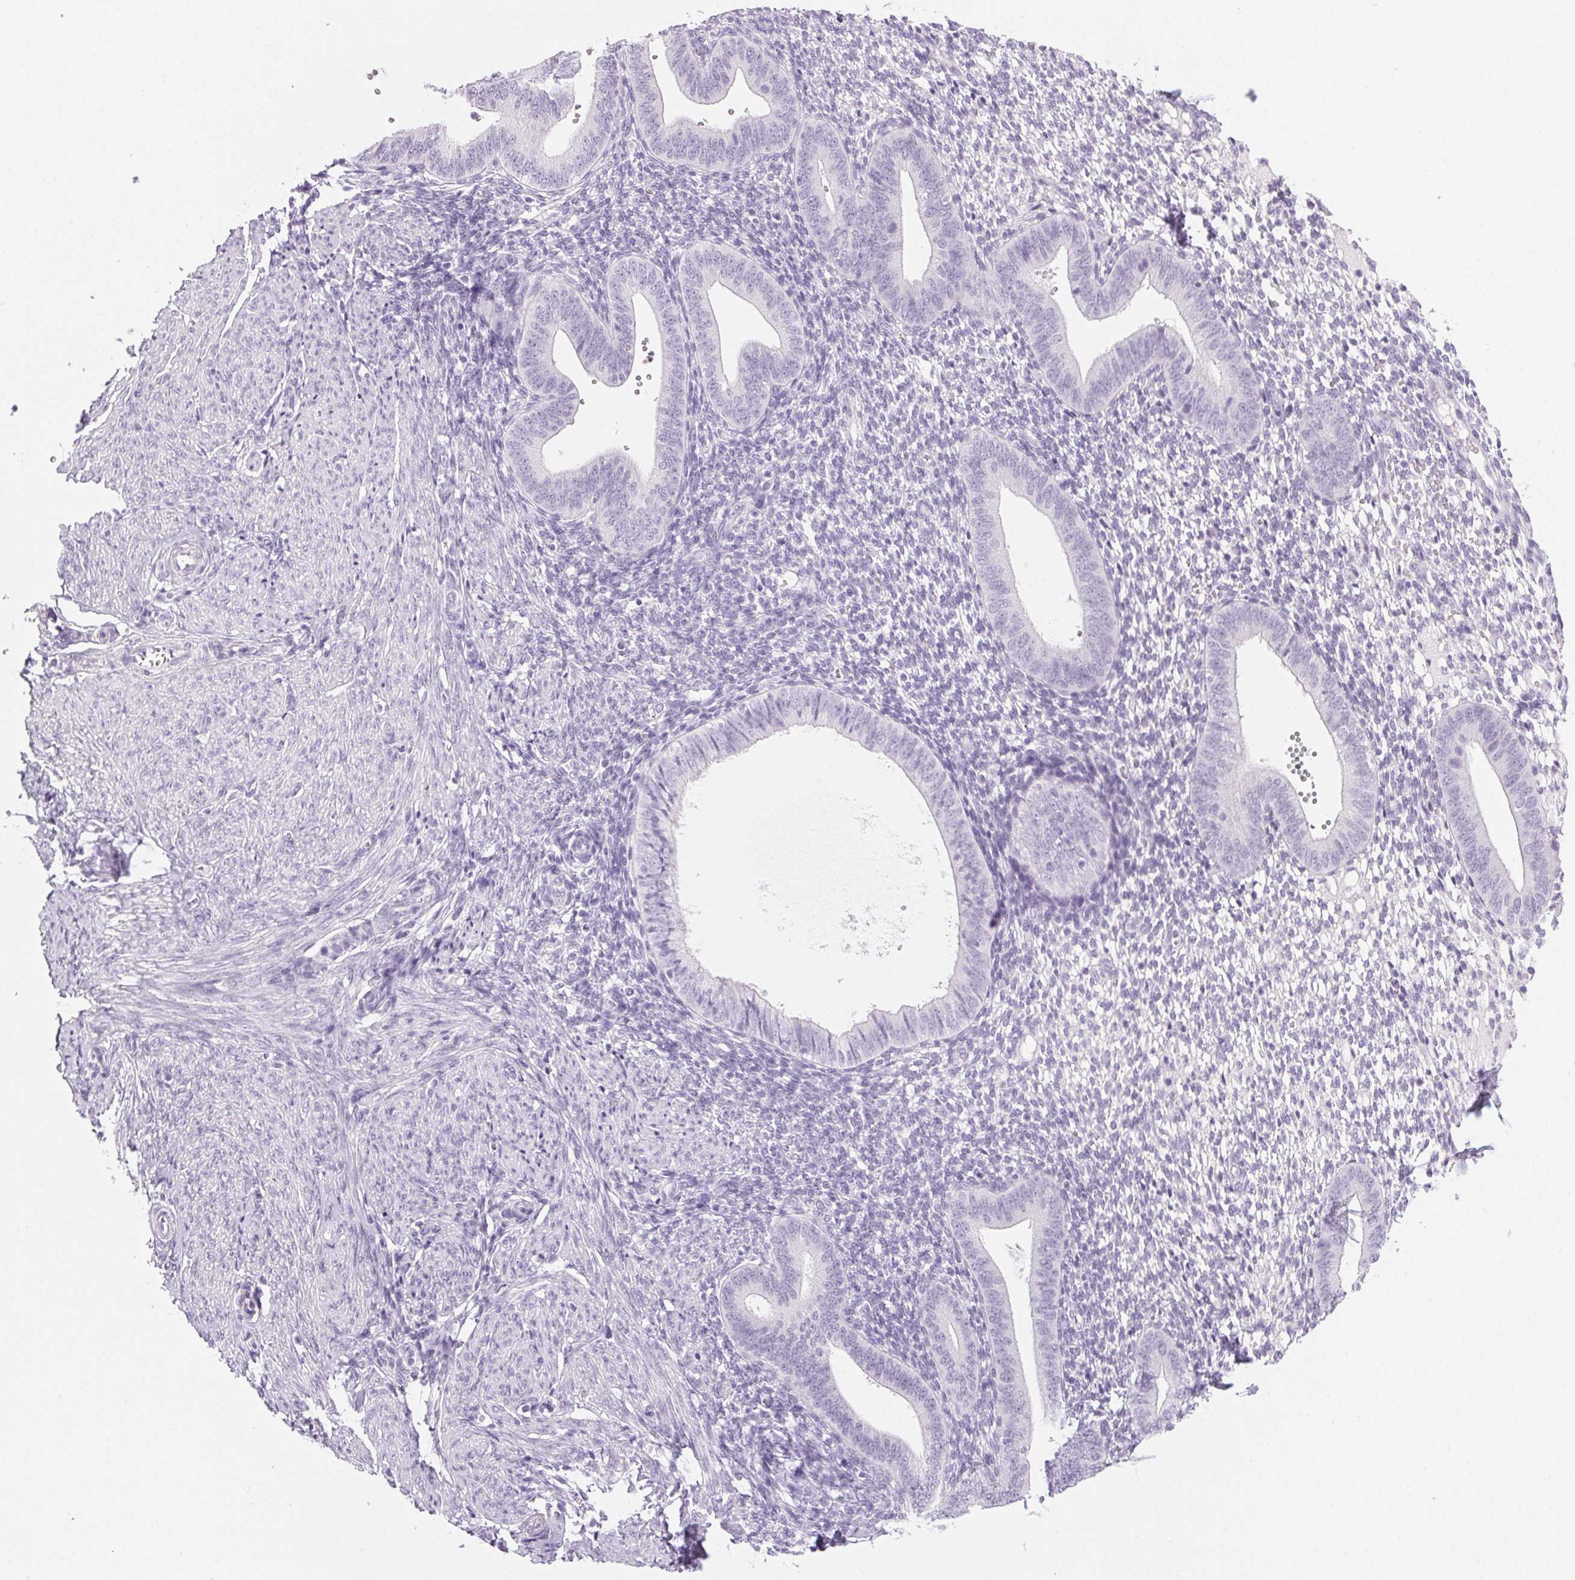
{"staining": {"intensity": "negative", "quantity": "none", "location": "none"}, "tissue": "endometrium", "cell_type": "Cells in endometrial stroma", "image_type": "normal", "snomed": [{"axis": "morphology", "description": "Normal tissue, NOS"}, {"axis": "topography", "description": "Endometrium"}], "caption": "High power microscopy image of an immunohistochemistry (IHC) image of unremarkable endometrium, revealing no significant expression in cells in endometrial stroma.", "gene": "LRP2", "patient": {"sex": "female", "age": 40}}